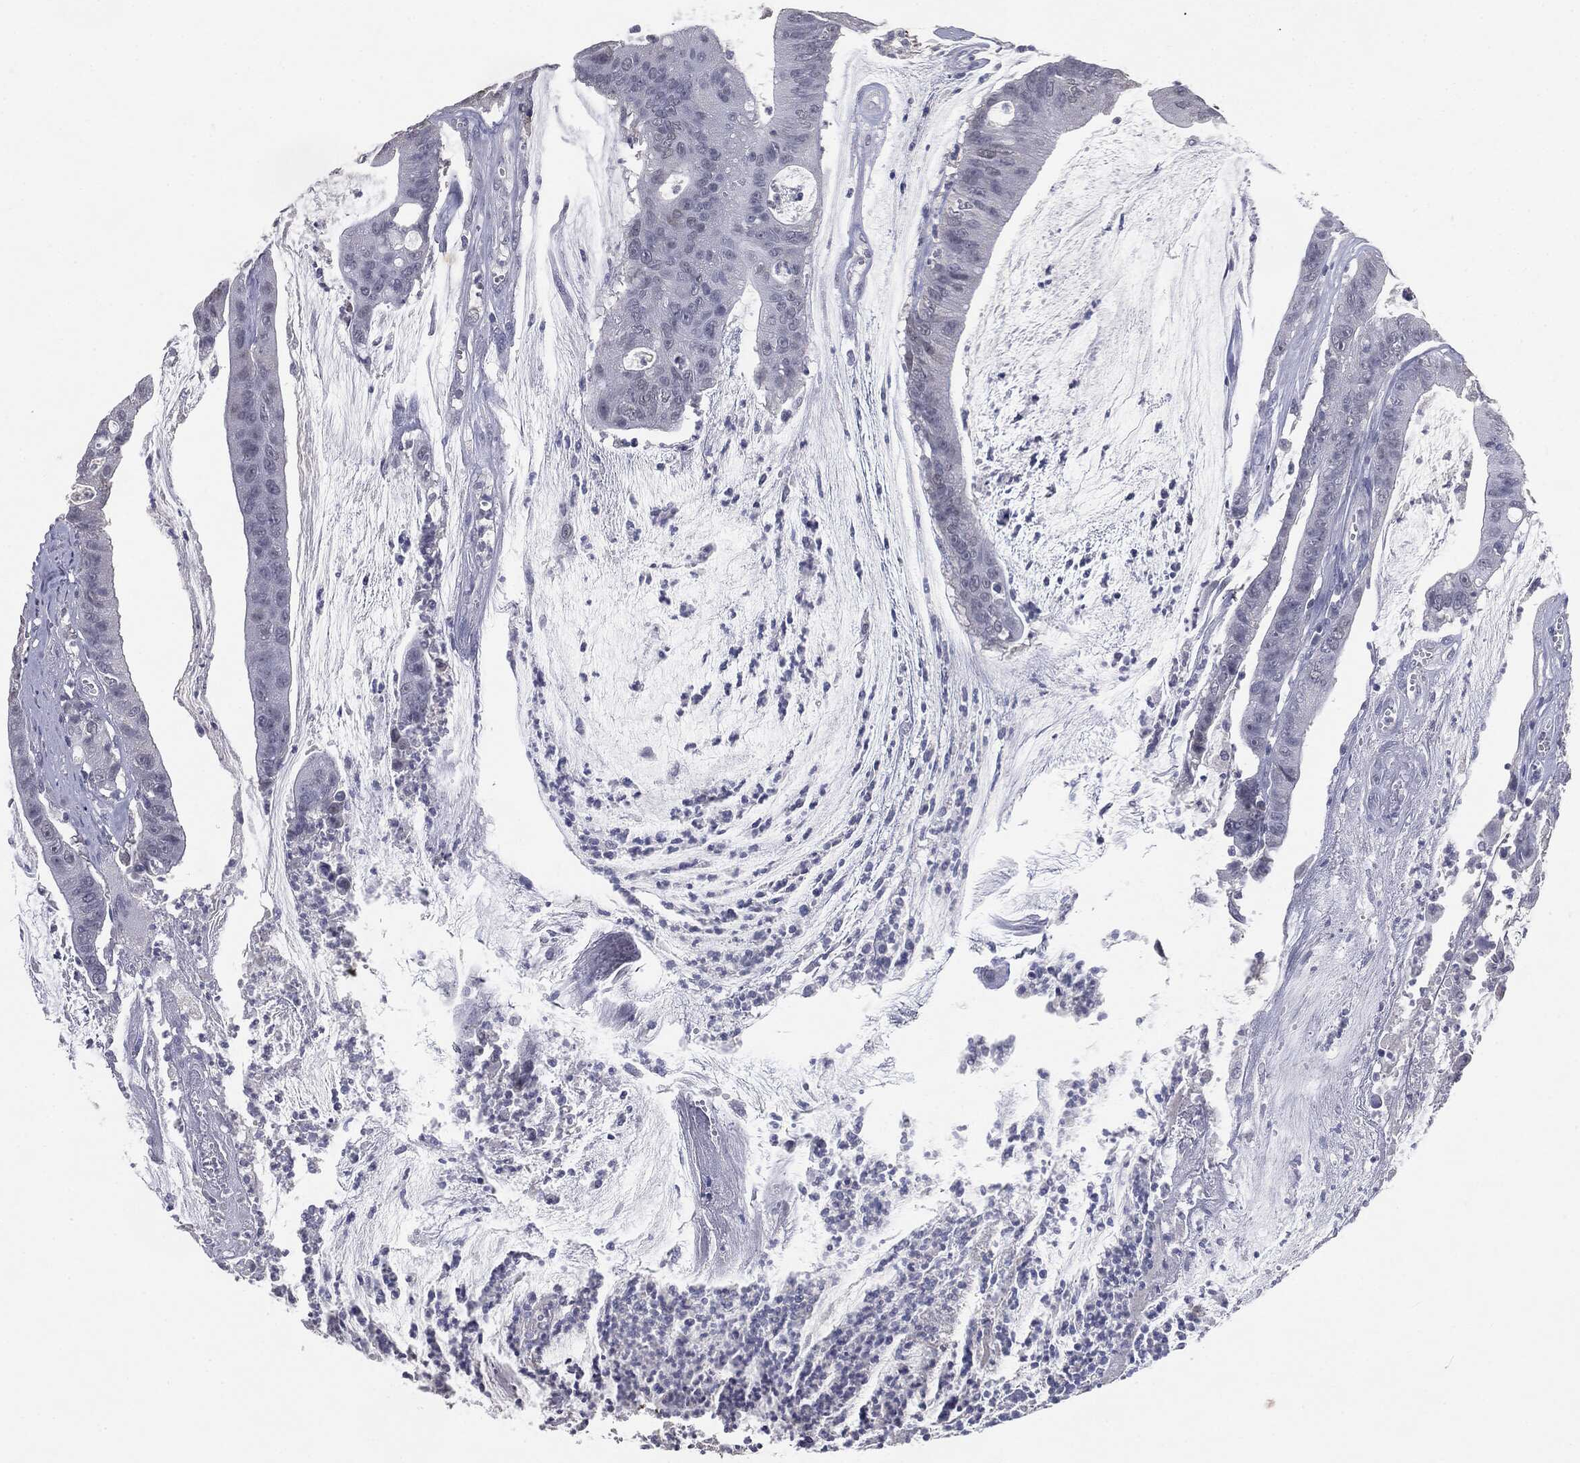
{"staining": {"intensity": "negative", "quantity": "none", "location": "none"}, "tissue": "colorectal cancer", "cell_type": "Tumor cells", "image_type": "cancer", "snomed": [{"axis": "morphology", "description": "Adenocarcinoma, NOS"}, {"axis": "topography", "description": "Colon"}], "caption": "Immunohistochemistry (IHC) photomicrograph of neoplastic tissue: colorectal cancer (adenocarcinoma) stained with DAB exhibits no significant protein staining in tumor cells.", "gene": "SLC2A2", "patient": {"sex": "female", "age": 69}}